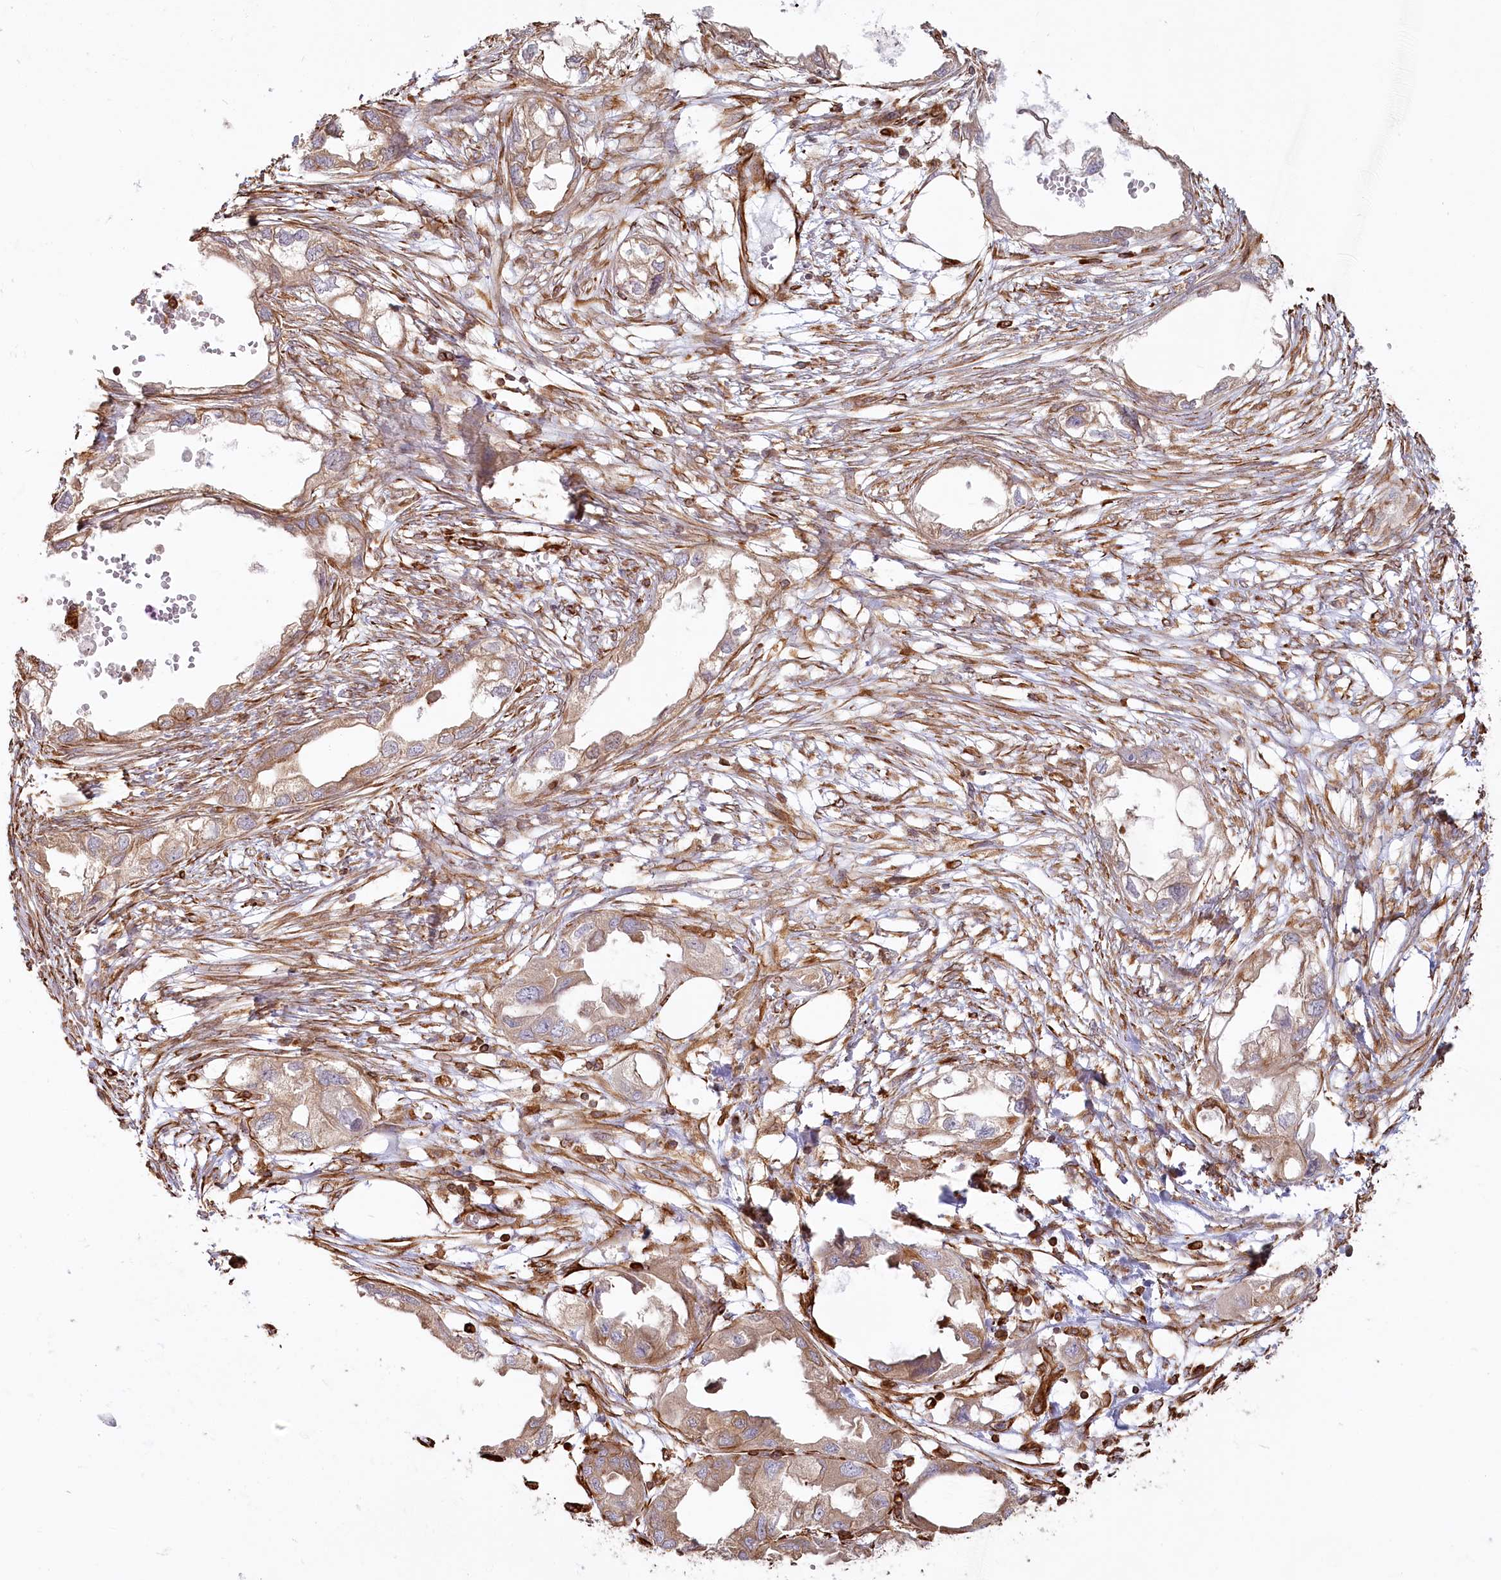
{"staining": {"intensity": "weak", "quantity": "25%-75%", "location": "cytoplasmic/membranous"}, "tissue": "endometrial cancer", "cell_type": "Tumor cells", "image_type": "cancer", "snomed": [{"axis": "morphology", "description": "Adenocarcinoma, NOS"}, {"axis": "morphology", "description": "Adenocarcinoma, metastatic, NOS"}, {"axis": "topography", "description": "Adipose tissue"}, {"axis": "topography", "description": "Endometrium"}], "caption": "Endometrial metastatic adenocarcinoma stained with a protein marker exhibits weak staining in tumor cells.", "gene": "TTC1", "patient": {"sex": "female", "age": 67}}